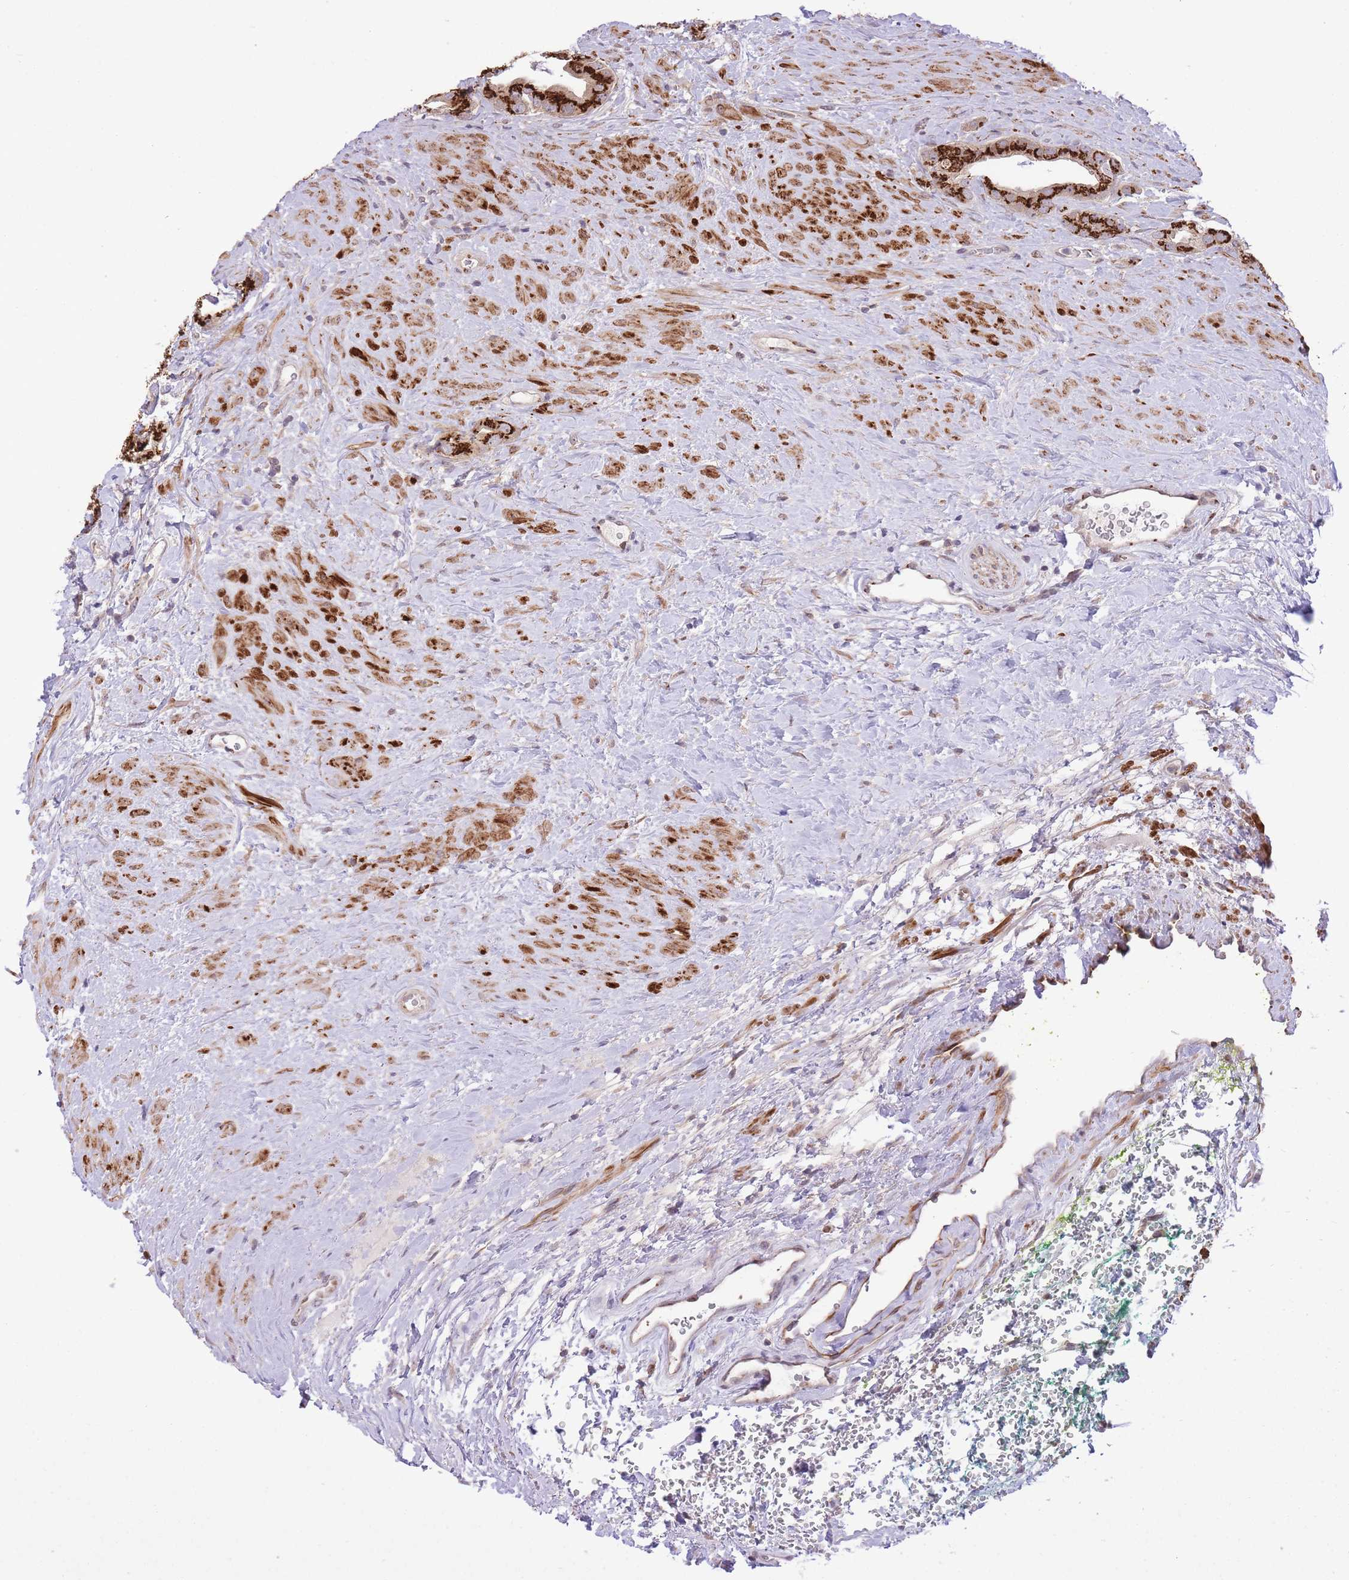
{"staining": {"intensity": "strong", "quantity": ">75%", "location": "cytoplasmic/membranous"}, "tissue": "prostate cancer", "cell_type": "Tumor cells", "image_type": "cancer", "snomed": [{"axis": "morphology", "description": "Adenocarcinoma, High grade"}, {"axis": "topography", "description": "Prostate"}], "caption": "Protein expression analysis of human prostate cancer (adenocarcinoma (high-grade)) reveals strong cytoplasmic/membranous expression in about >75% of tumor cells.", "gene": "ZBED5", "patient": {"sex": "male", "age": 63}}